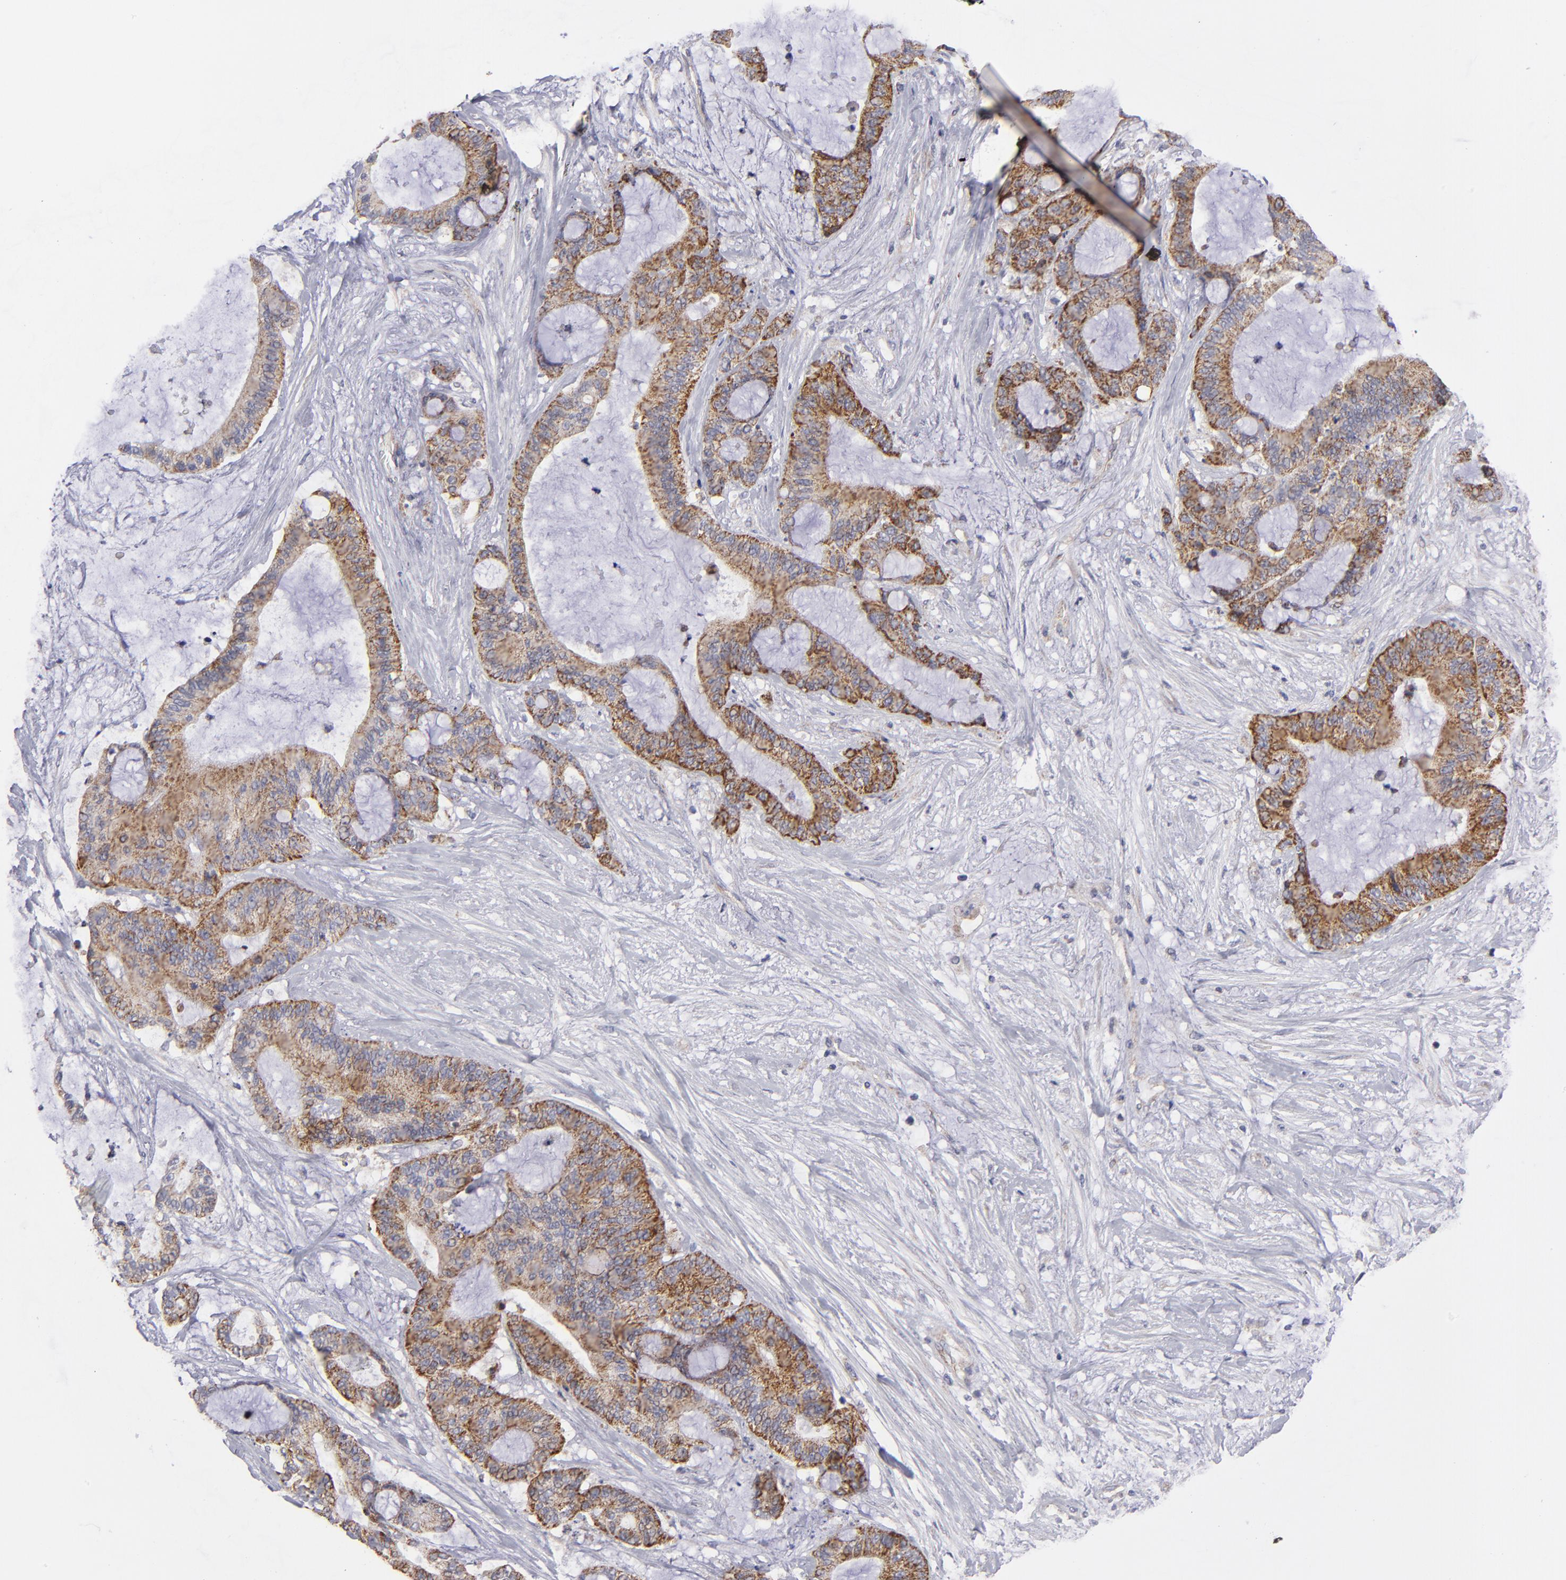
{"staining": {"intensity": "moderate", "quantity": ">75%", "location": "cytoplasmic/membranous"}, "tissue": "liver cancer", "cell_type": "Tumor cells", "image_type": "cancer", "snomed": [{"axis": "morphology", "description": "Cholangiocarcinoma"}, {"axis": "topography", "description": "Liver"}], "caption": "IHC image of neoplastic tissue: liver cancer stained using IHC exhibits medium levels of moderate protein expression localized specifically in the cytoplasmic/membranous of tumor cells, appearing as a cytoplasmic/membranous brown color.", "gene": "HCCS", "patient": {"sex": "female", "age": 73}}